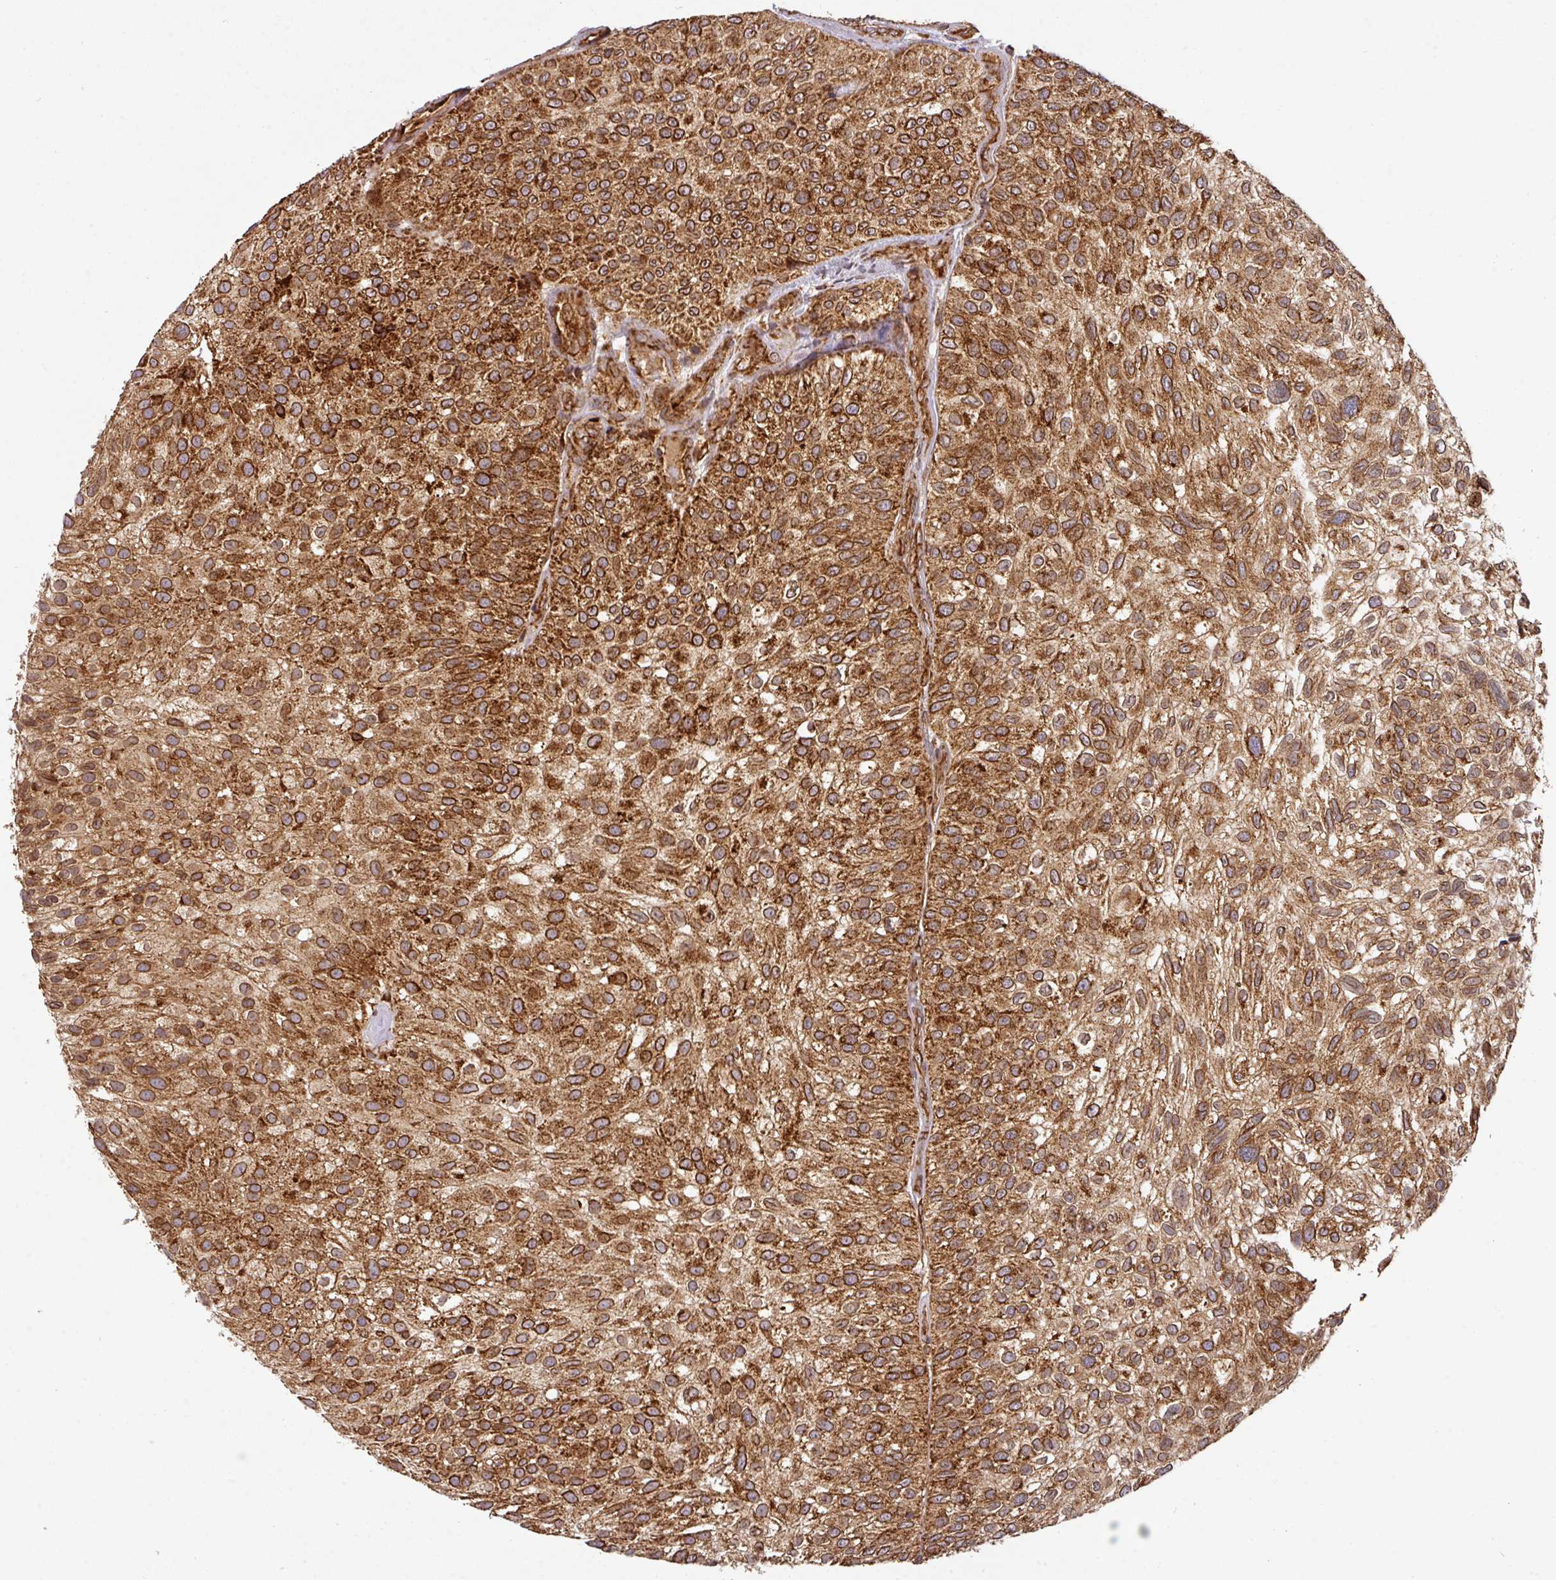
{"staining": {"intensity": "strong", "quantity": ">75%", "location": "cytoplasmic/membranous"}, "tissue": "urothelial cancer", "cell_type": "Tumor cells", "image_type": "cancer", "snomed": [{"axis": "morphology", "description": "Urothelial carcinoma, NOS"}, {"axis": "topography", "description": "Urinary bladder"}], "caption": "Transitional cell carcinoma tissue shows strong cytoplasmic/membranous expression in about >75% of tumor cells The staining was performed using DAB (3,3'-diaminobenzidine), with brown indicating positive protein expression. Nuclei are stained blue with hematoxylin.", "gene": "TRAP1", "patient": {"sex": "male", "age": 87}}